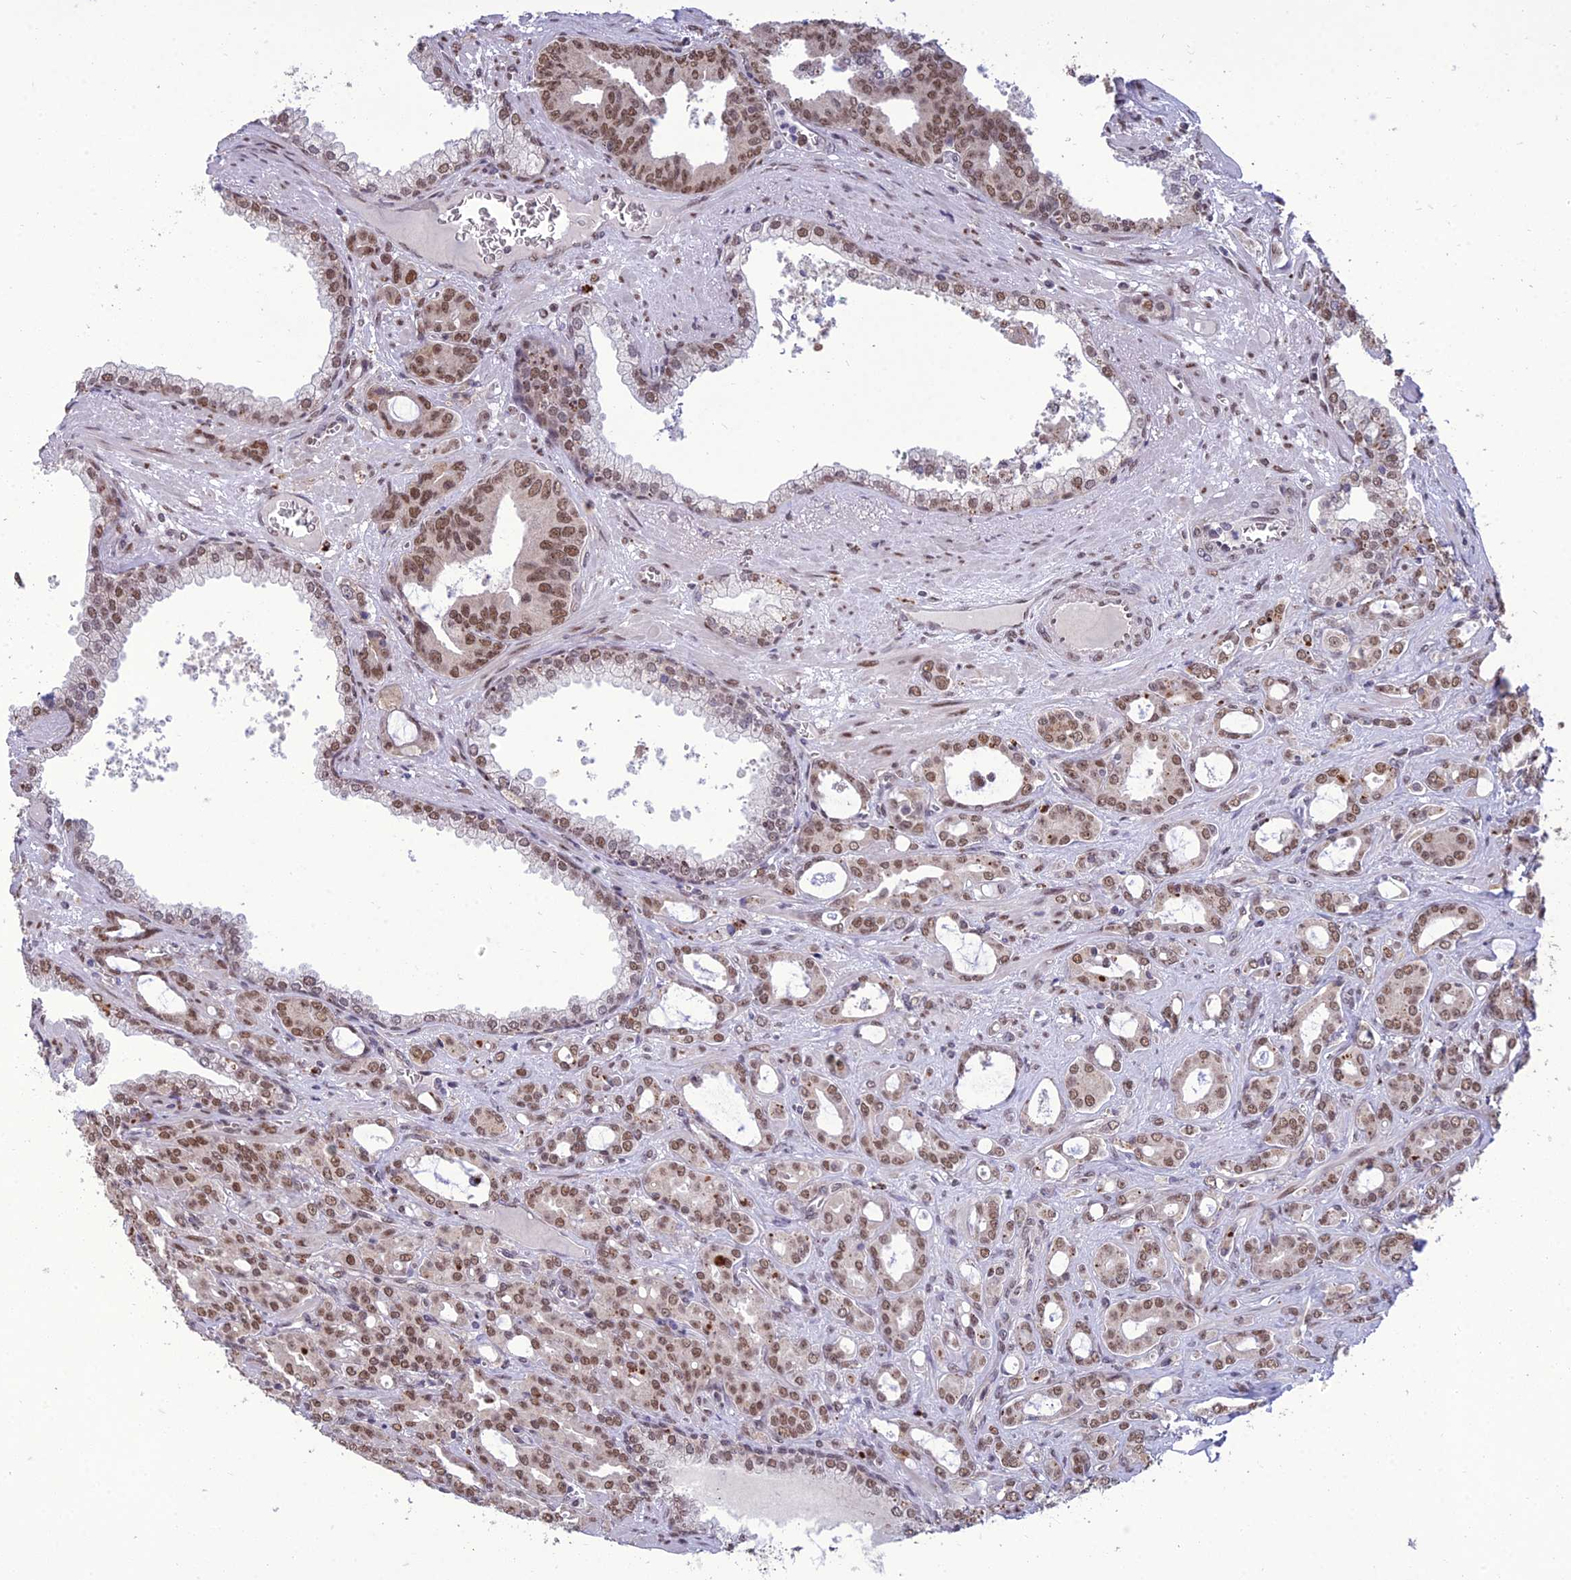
{"staining": {"intensity": "moderate", "quantity": ">75%", "location": "nuclear"}, "tissue": "prostate cancer", "cell_type": "Tumor cells", "image_type": "cancer", "snomed": [{"axis": "morphology", "description": "Adenocarcinoma, High grade"}, {"axis": "topography", "description": "Prostate"}], "caption": "Tumor cells display medium levels of moderate nuclear staining in about >75% of cells in prostate adenocarcinoma (high-grade).", "gene": "RANBP3", "patient": {"sex": "male", "age": 72}}